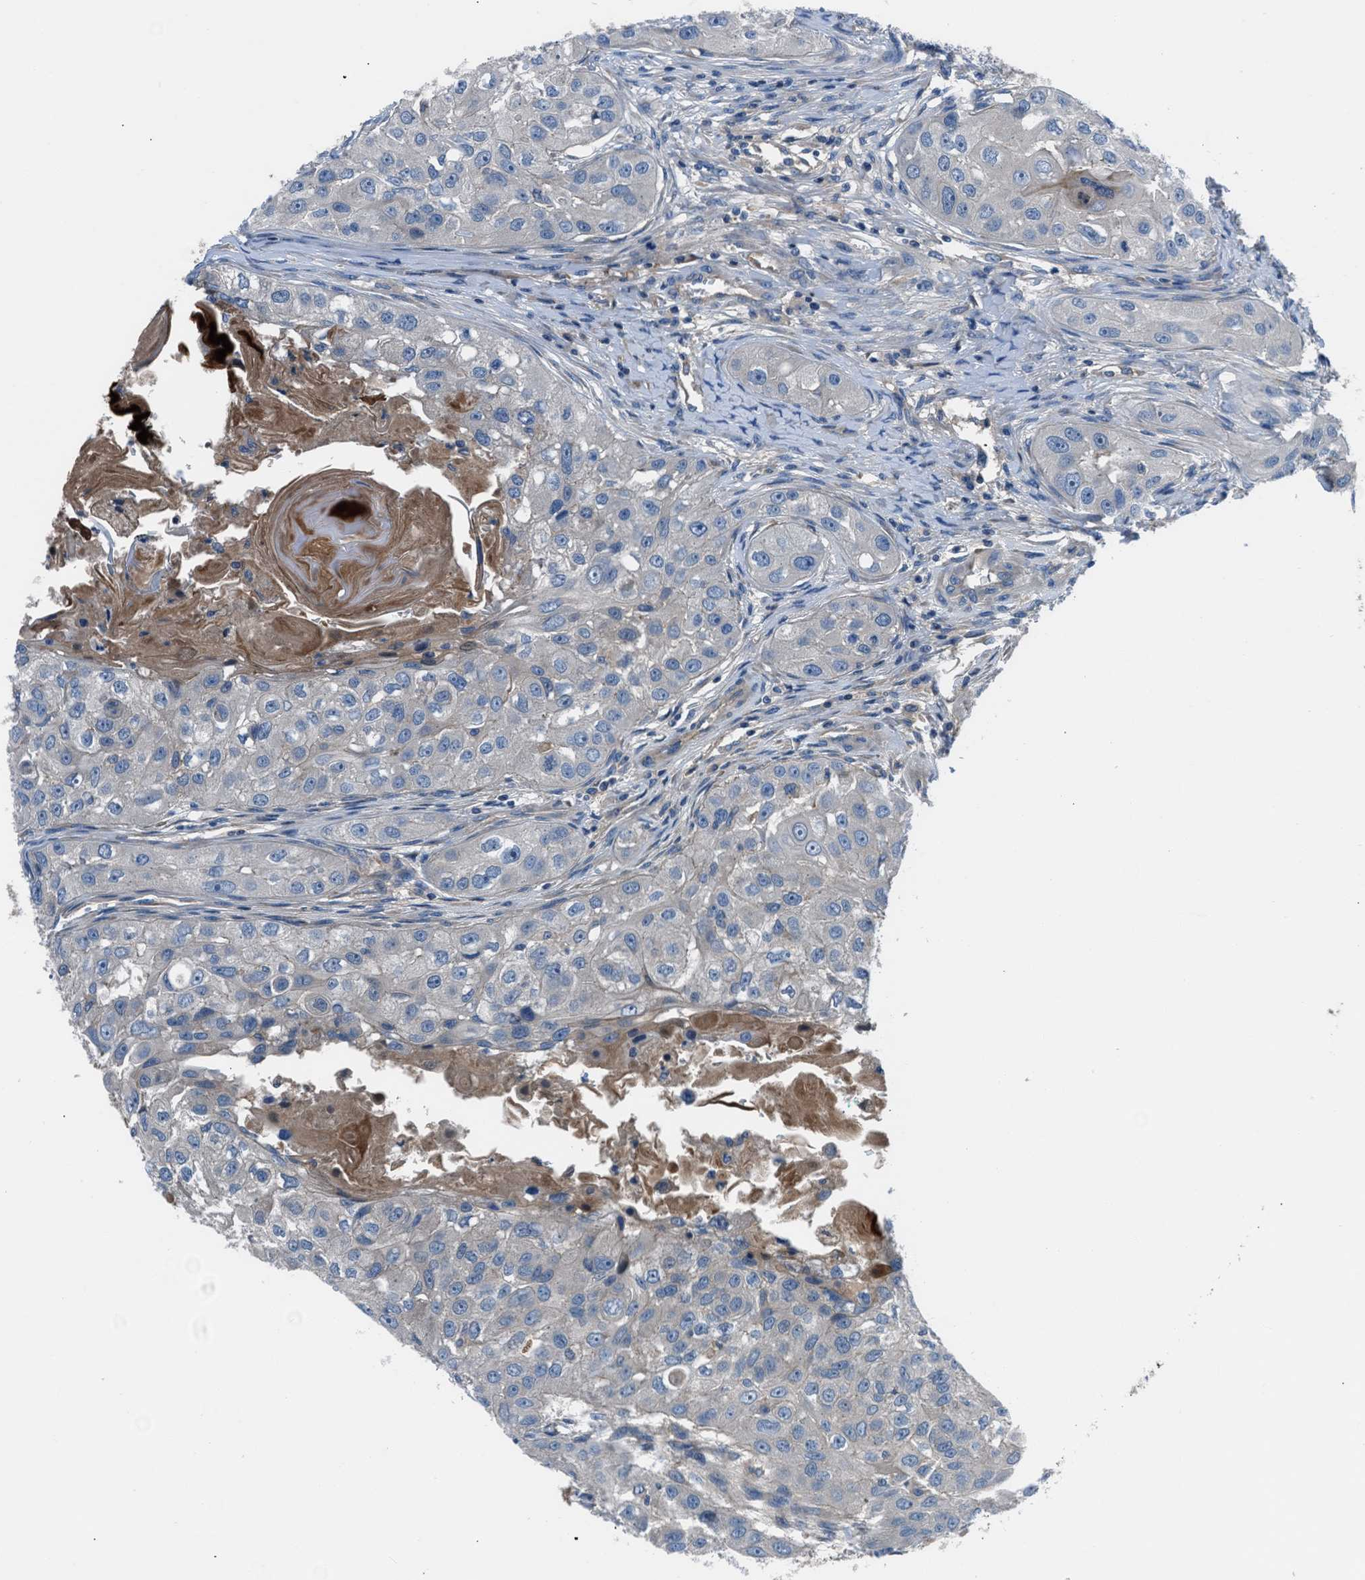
{"staining": {"intensity": "negative", "quantity": "none", "location": "none"}, "tissue": "head and neck cancer", "cell_type": "Tumor cells", "image_type": "cancer", "snomed": [{"axis": "morphology", "description": "Normal tissue, NOS"}, {"axis": "morphology", "description": "Squamous cell carcinoma, NOS"}, {"axis": "topography", "description": "Skeletal muscle"}, {"axis": "topography", "description": "Head-Neck"}], "caption": "Immunohistochemistry (IHC) histopathology image of squamous cell carcinoma (head and neck) stained for a protein (brown), which shows no positivity in tumor cells.", "gene": "SLC38A6", "patient": {"sex": "male", "age": 51}}